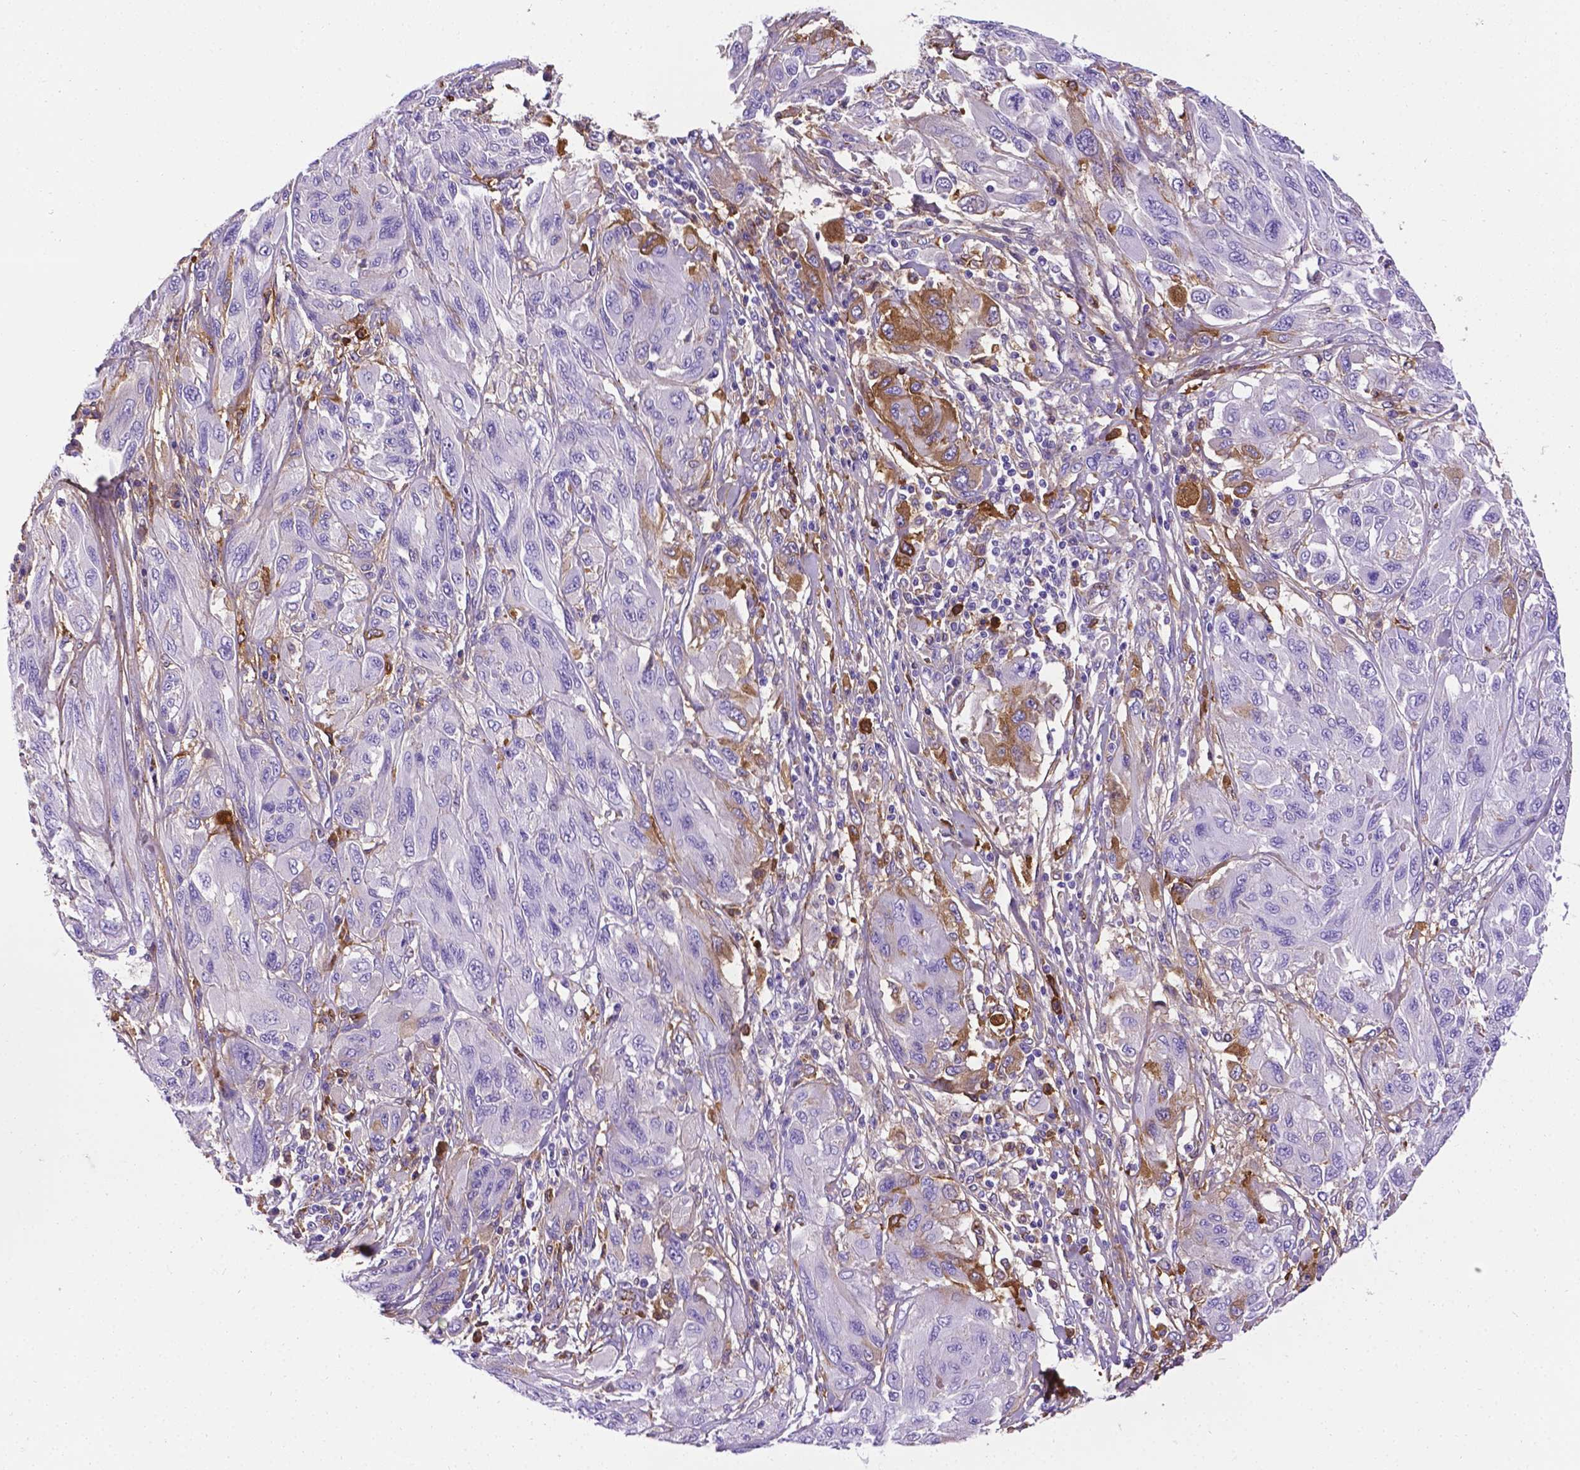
{"staining": {"intensity": "strong", "quantity": "<25%", "location": "cytoplasmic/membranous"}, "tissue": "melanoma", "cell_type": "Tumor cells", "image_type": "cancer", "snomed": [{"axis": "morphology", "description": "Malignant melanoma, NOS"}, {"axis": "topography", "description": "Skin"}], "caption": "High-magnification brightfield microscopy of malignant melanoma stained with DAB (3,3'-diaminobenzidine) (brown) and counterstained with hematoxylin (blue). tumor cells exhibit strong cytoplasmic/membranous staining is present in about<25% of cells.", "gene": "APOE", "patient": {"sex": "female", "age": 91}}